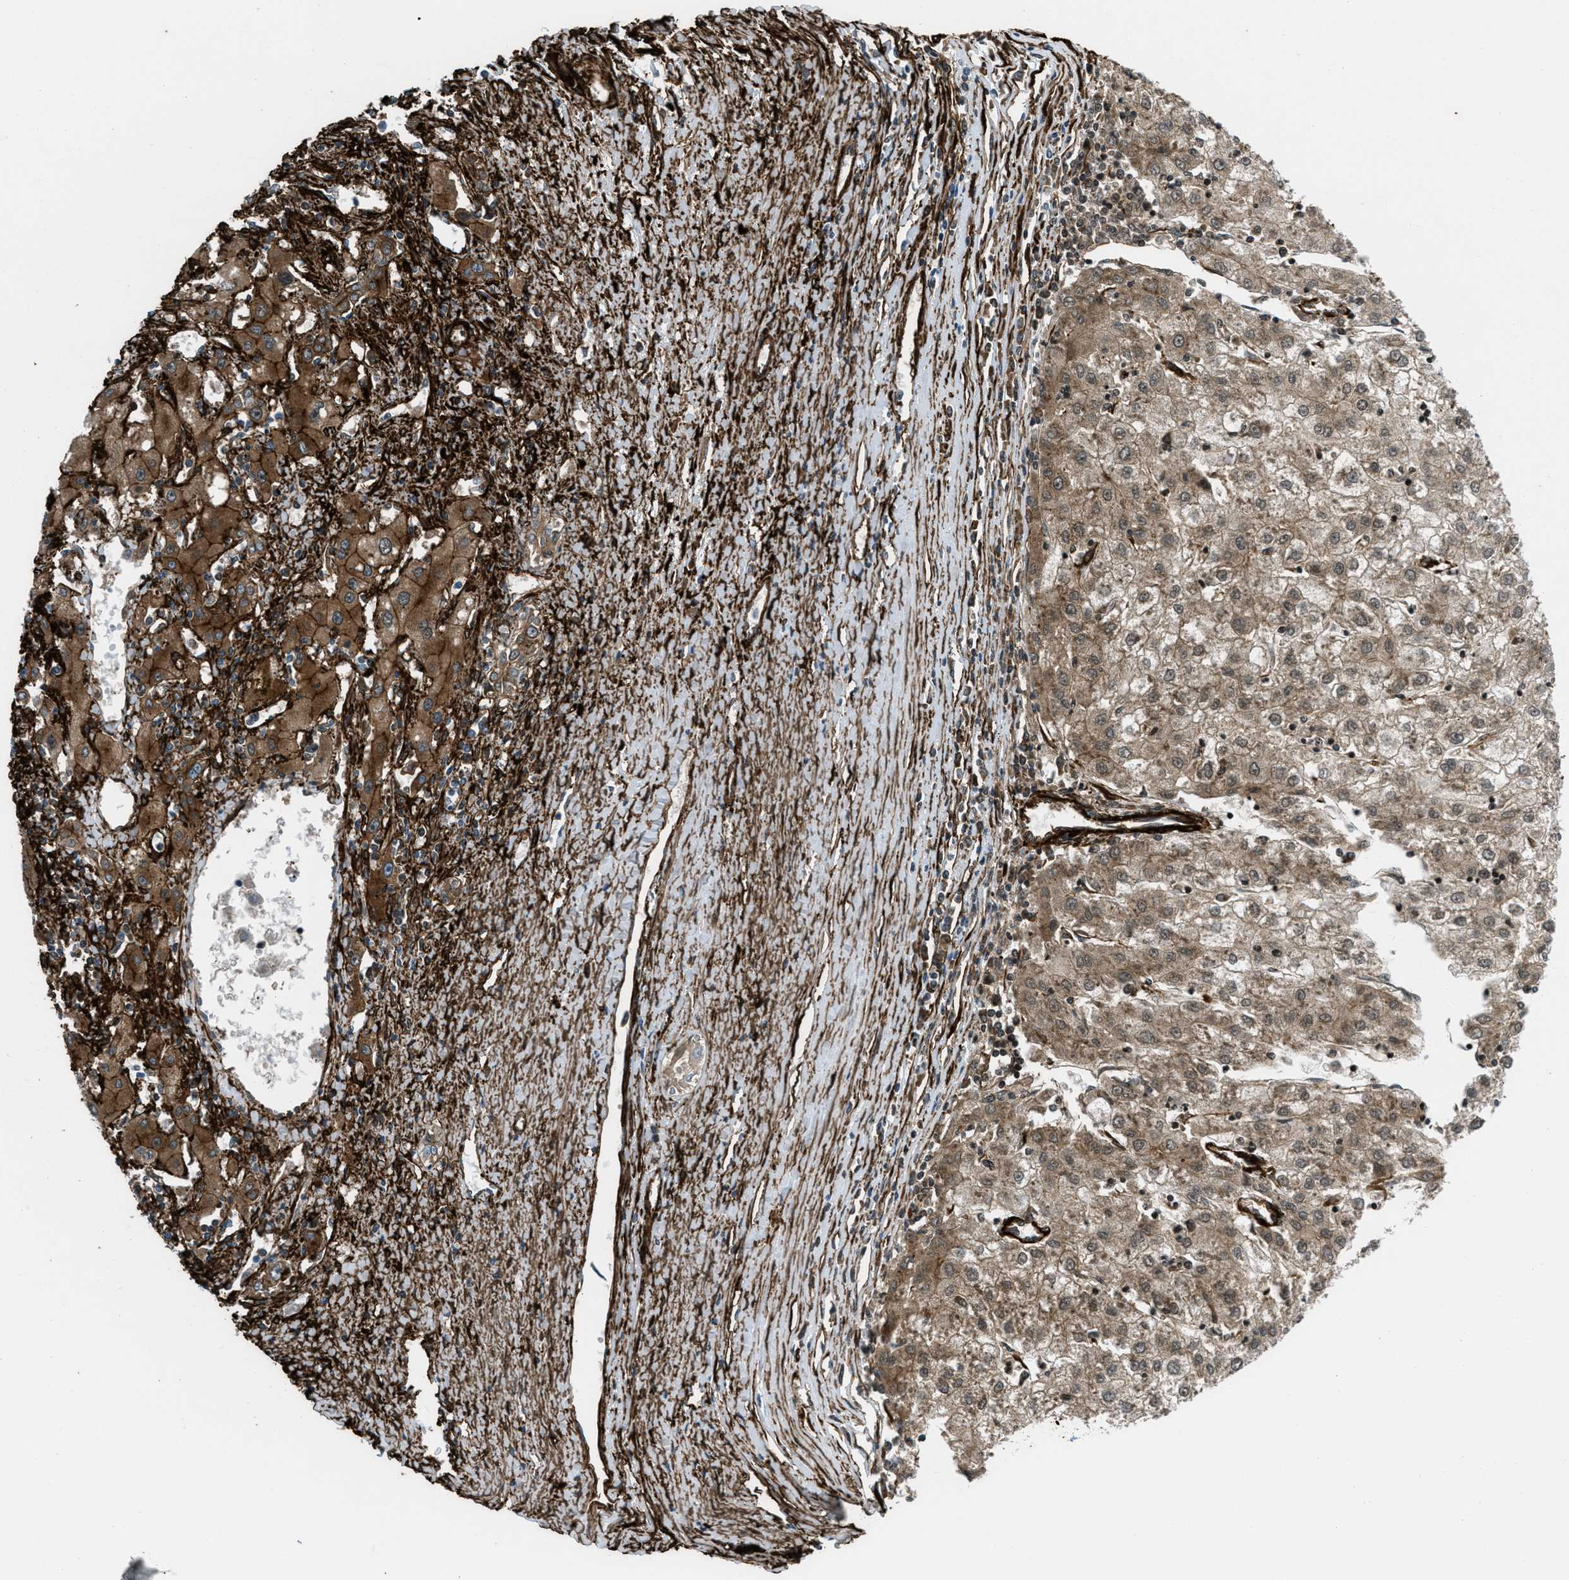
{"staining": {"intensity": "moderate", "quantity": ">75%", "location": "cytoplasmic/membranous,nuclear"}, "tissue": "liver cancer", "cell_type": "Tumor cells", "image_type": "cancer", "snomed": [{"axis": "morphology", "description": "Carcinoma, Hepatocellular, NOS"}, {"axis": "topography", "description": "Liver"}], "caption": "Liver cancer stained for a protein displays moderate cytoplasmic/membranous and nuclear positivity in tumor cells.", "gene": "CALD1", "patient": {"sex": "male", "age": 72}}